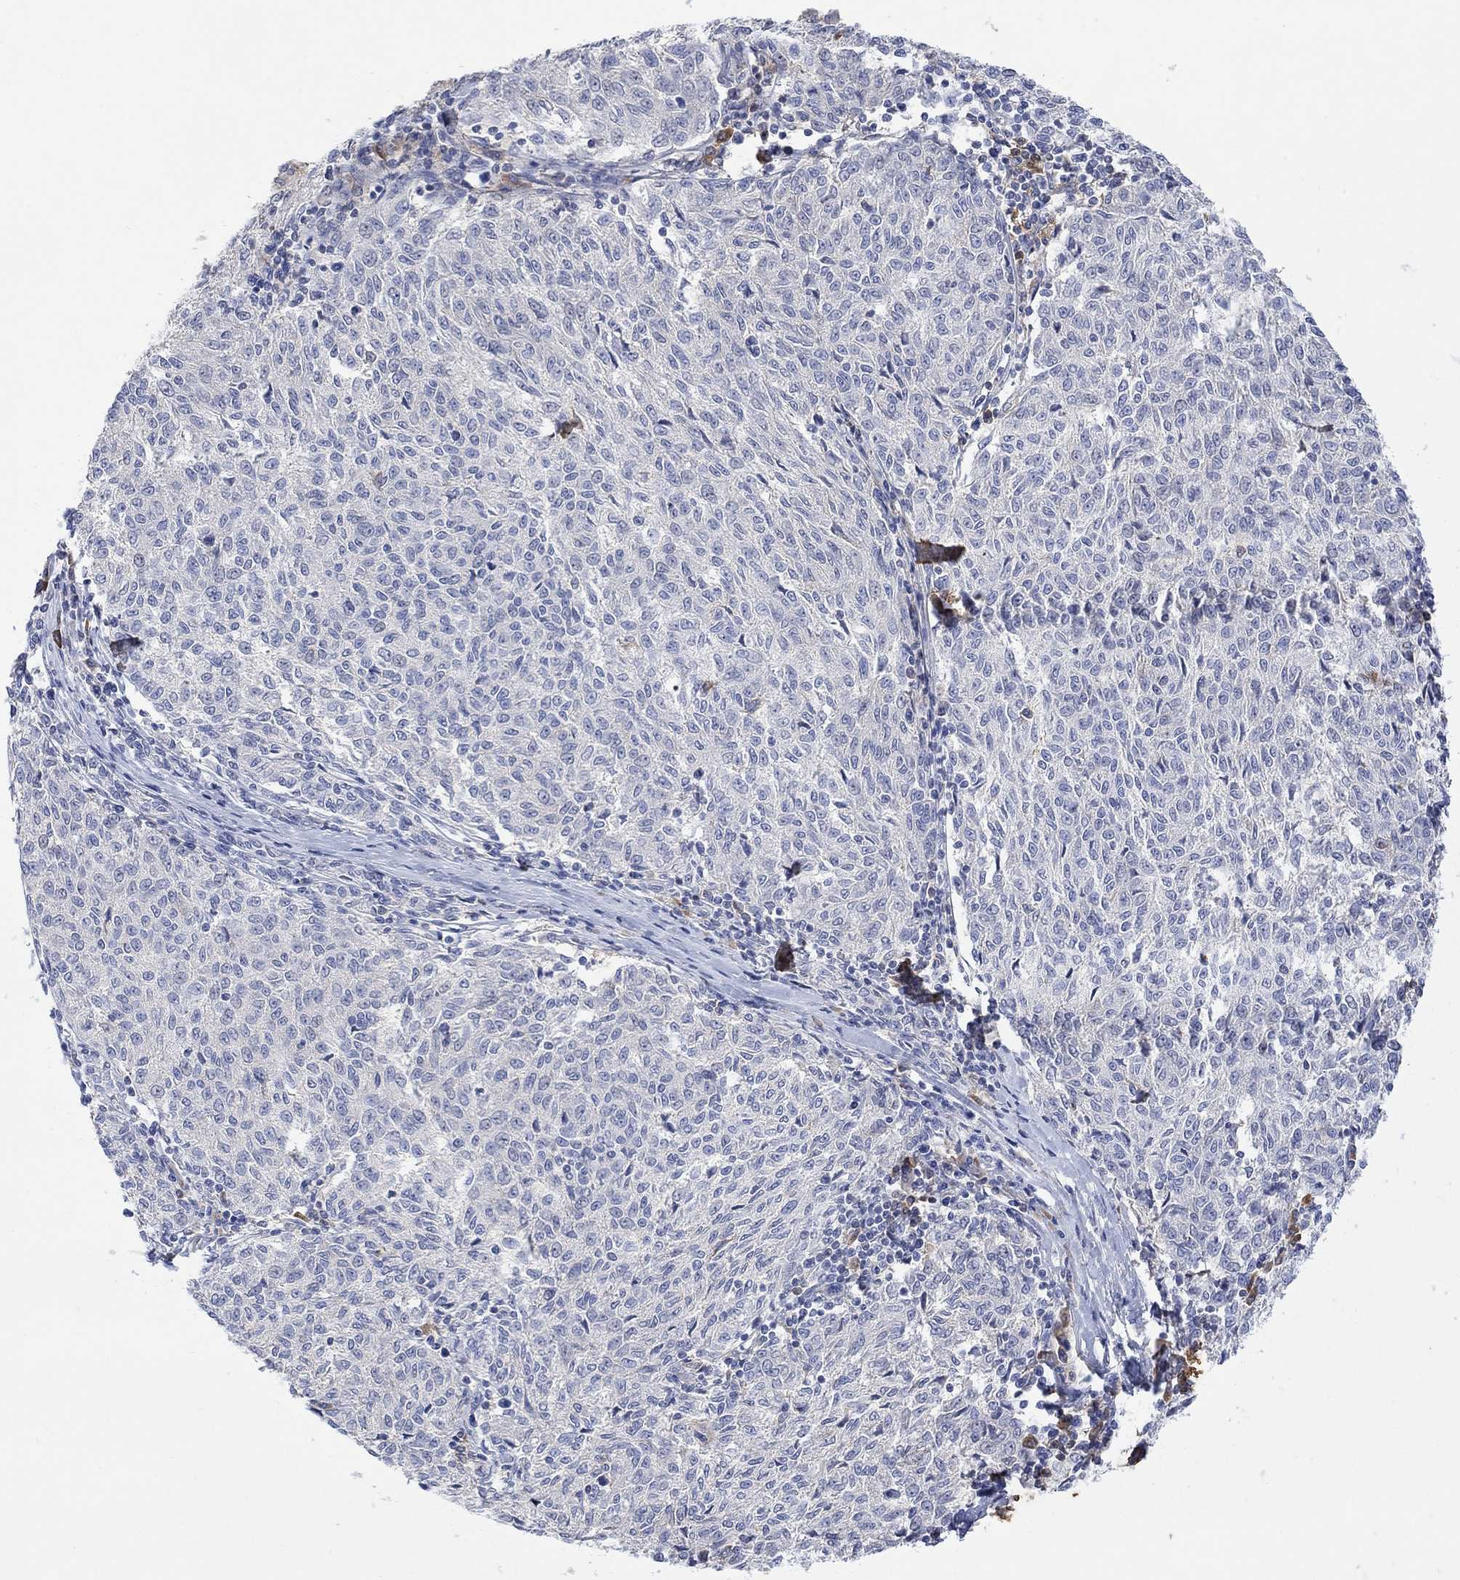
{"staining": {"intensity": "negative", "quantity": "none", "location": "none"}, "tissue": "melanoma", "cell_type": "Tumor cells", "image_type": "cancer", "snomed": [{"axis": "morphology", "description": "Malignant melanoma, NOS"}, {"axis": "topography", "description": "Skin"}], "caption": "DAB immunohistochemical staining of human melanoma shows no significant staining in tumor cells.", "gene": "MSTN", "patient": {"sex": "female", "age": 72}}